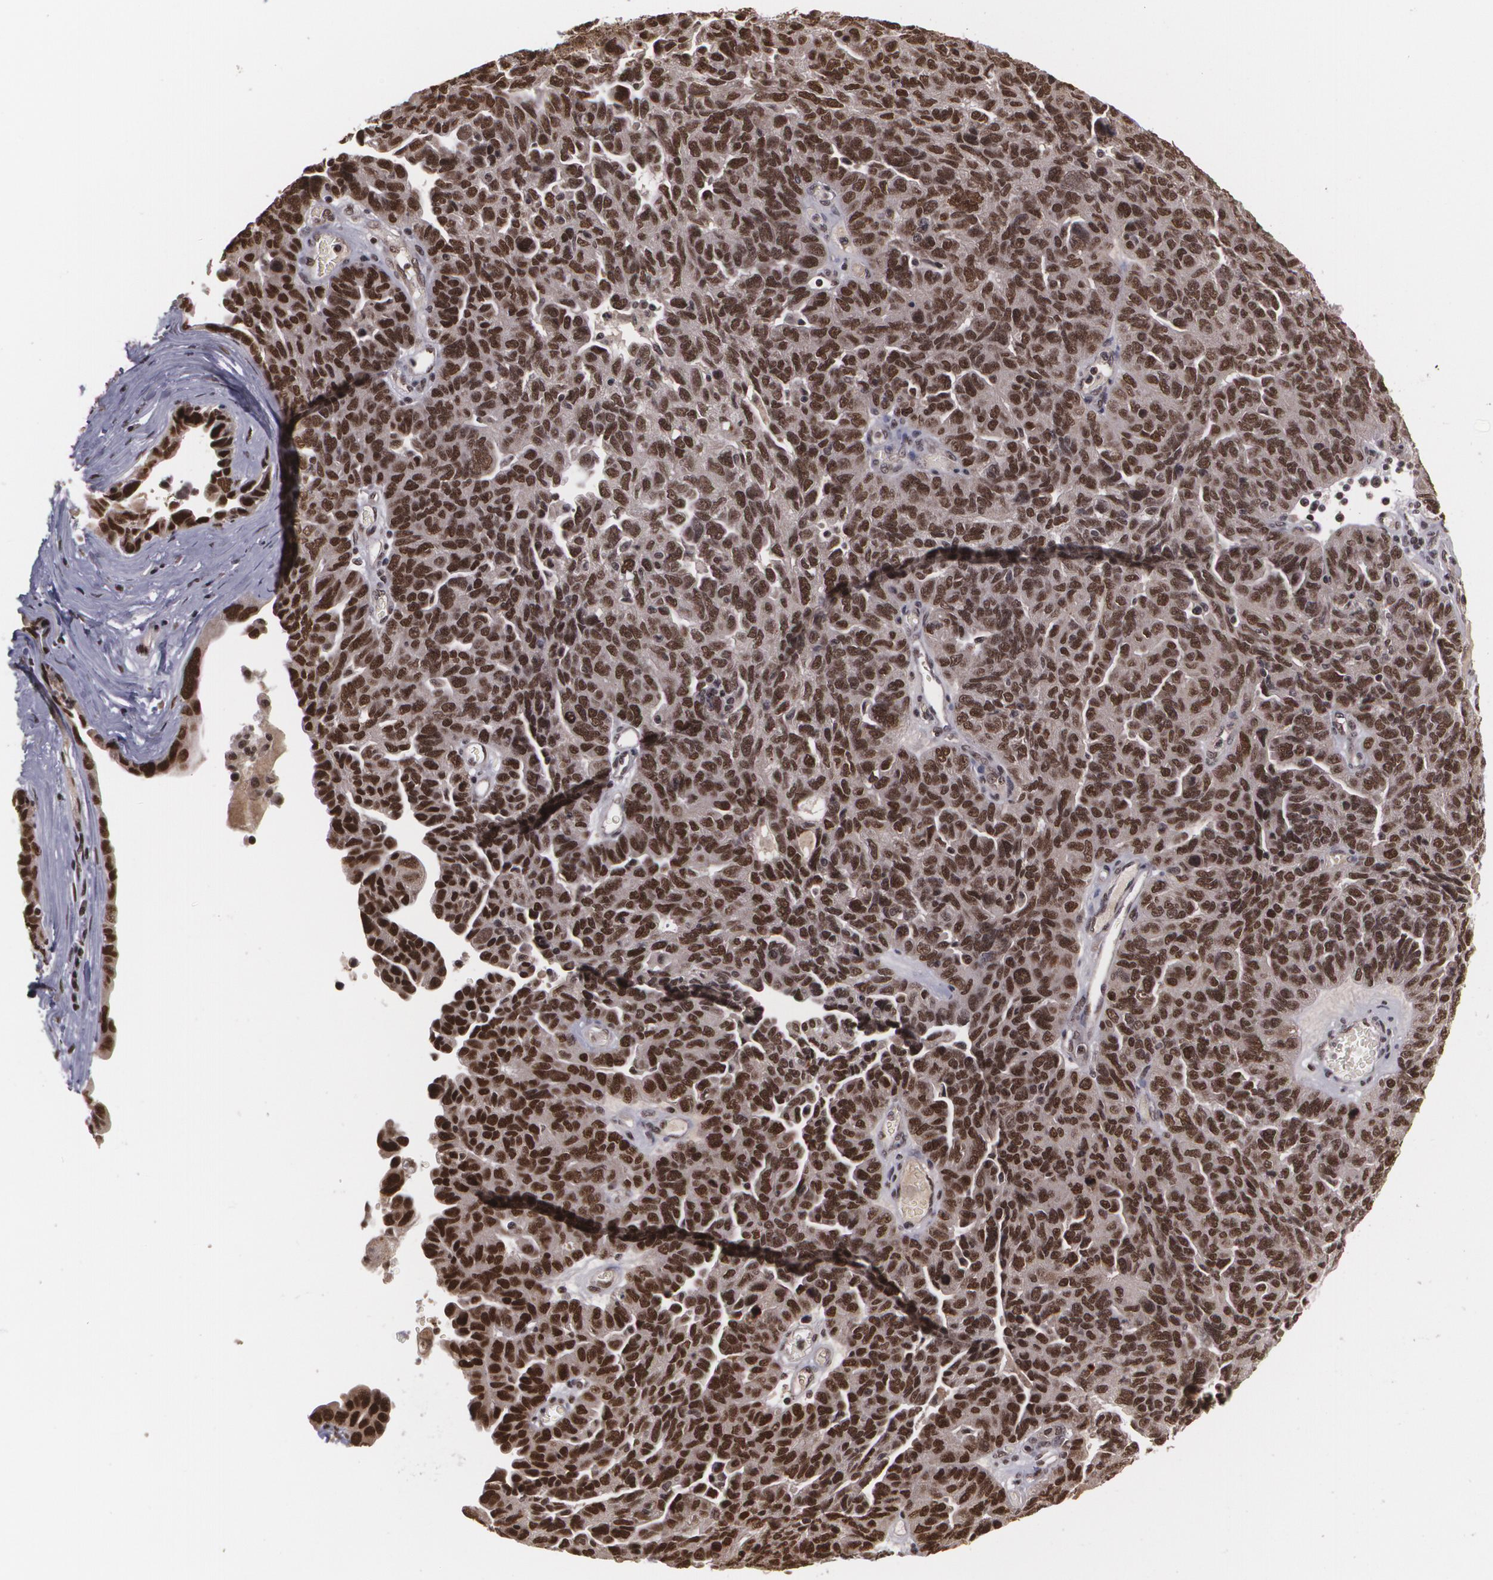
{"staining": {"intensity": "strong", "quantity": ">75%", "location": "nuclear"}, "tissue": "ovarian cancer", "cell_type": "Tumor cells", "image_type": "cancer", "snomed": [{"axis": "morphology", "description": "Cystadenocarcinoma, serous, NOS"}, {"axis": "topography", "description": "Ovary"}], "caption": "An image of human ovarian serous cystadenocarcinoma stained for a protein displays strong nuclear brown staining in tumor cells.", "gene": "RXRB", "patient": {"sex": "female", "age": 64}}